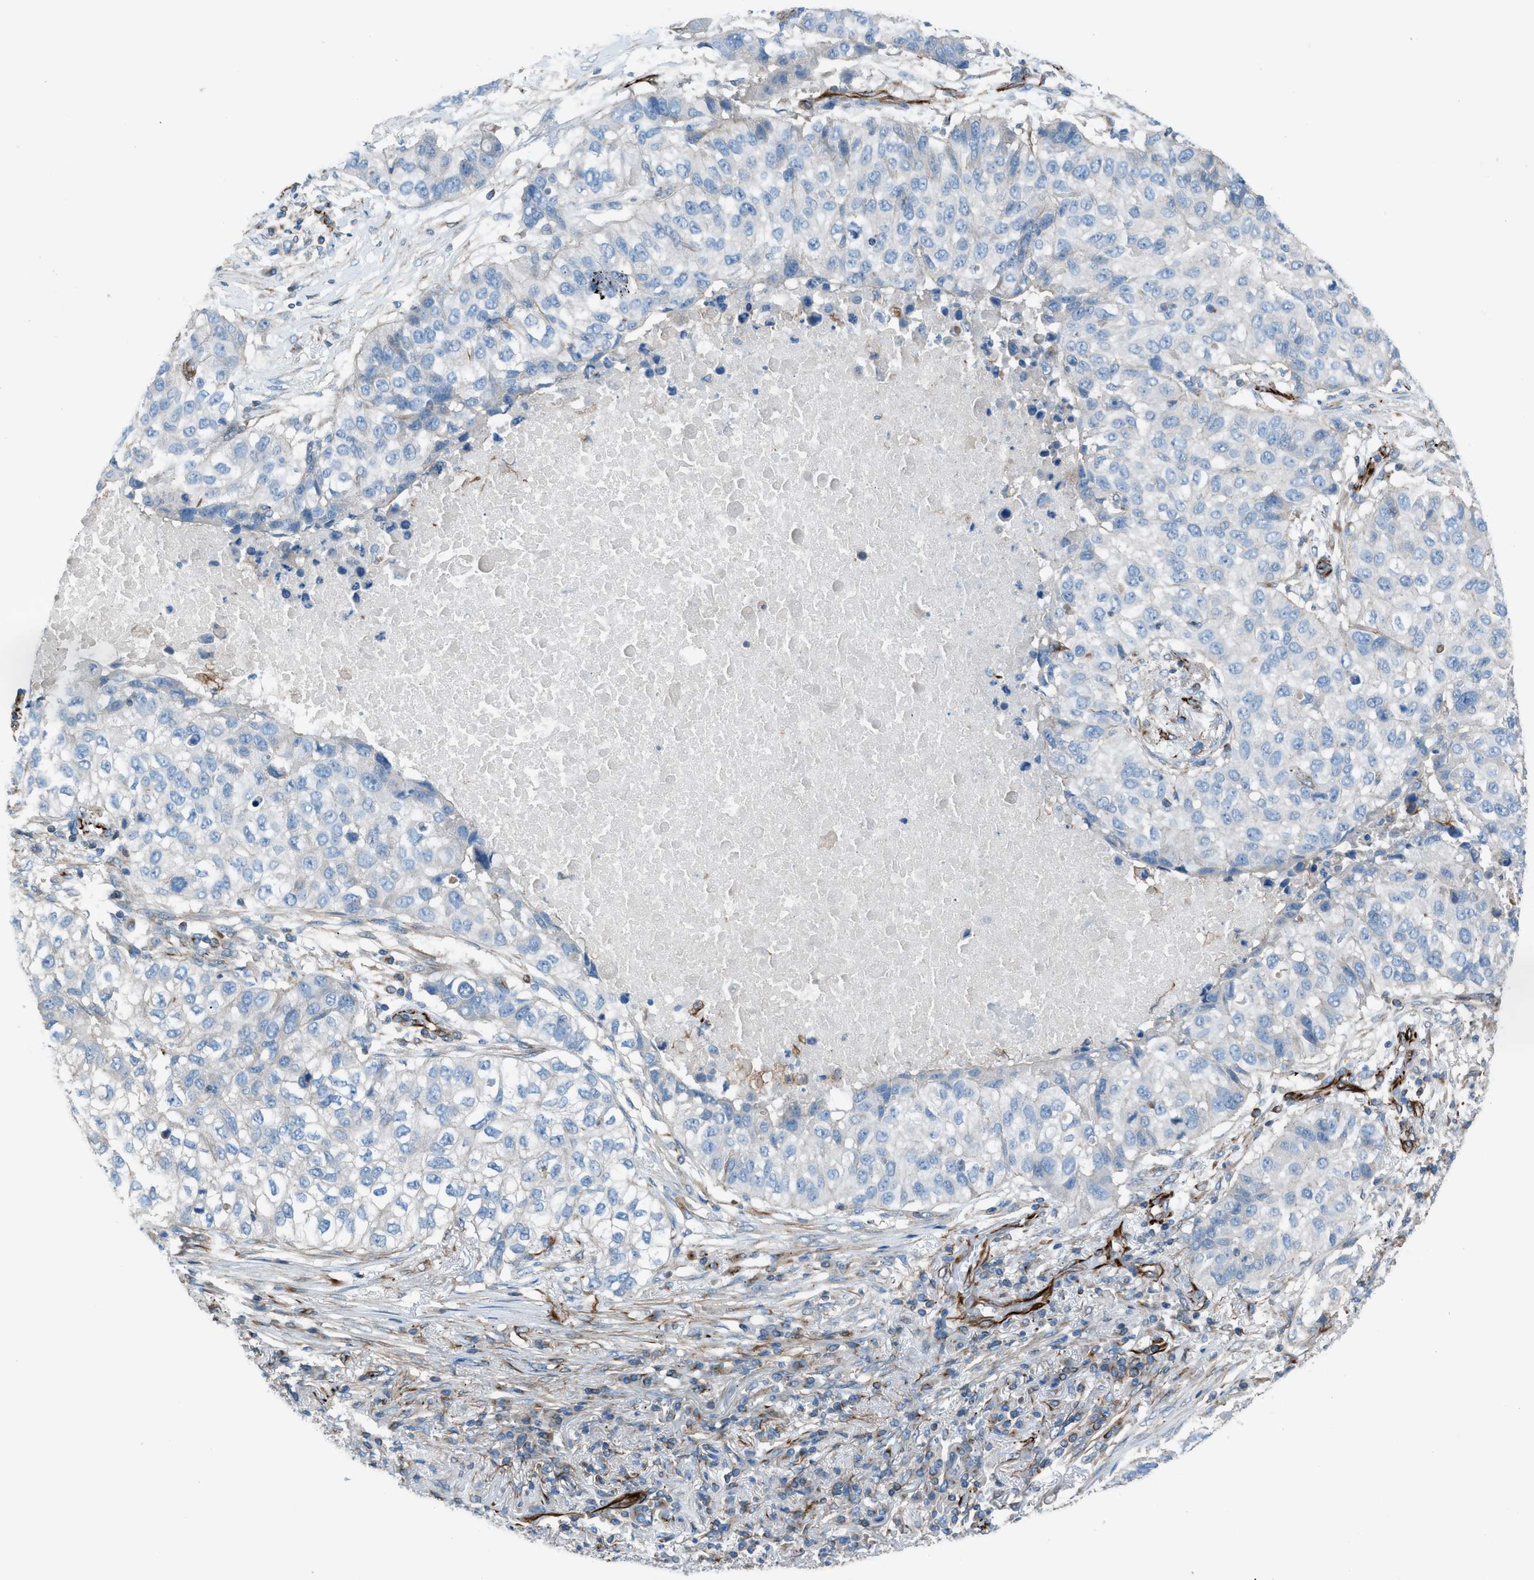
{"staining": {"intensity": "negative", "quantity": "none", "location": "none"}, "tissue": "lung cancer", "cell_type": "Tumor cells", "image_type": "cancer", "snomed": [{"axis": "morphology", "description": "Squamous cell carcinoma, NOS"}, {"axis": "topography", "description": "Lung"}], "caption": "Micrograph shows no protein staining in tumor cells of lung cancer (squamous cell carcinoma) tissue.", "gene": "CABP7", "patient": {"sex": "male", "age": 57}}